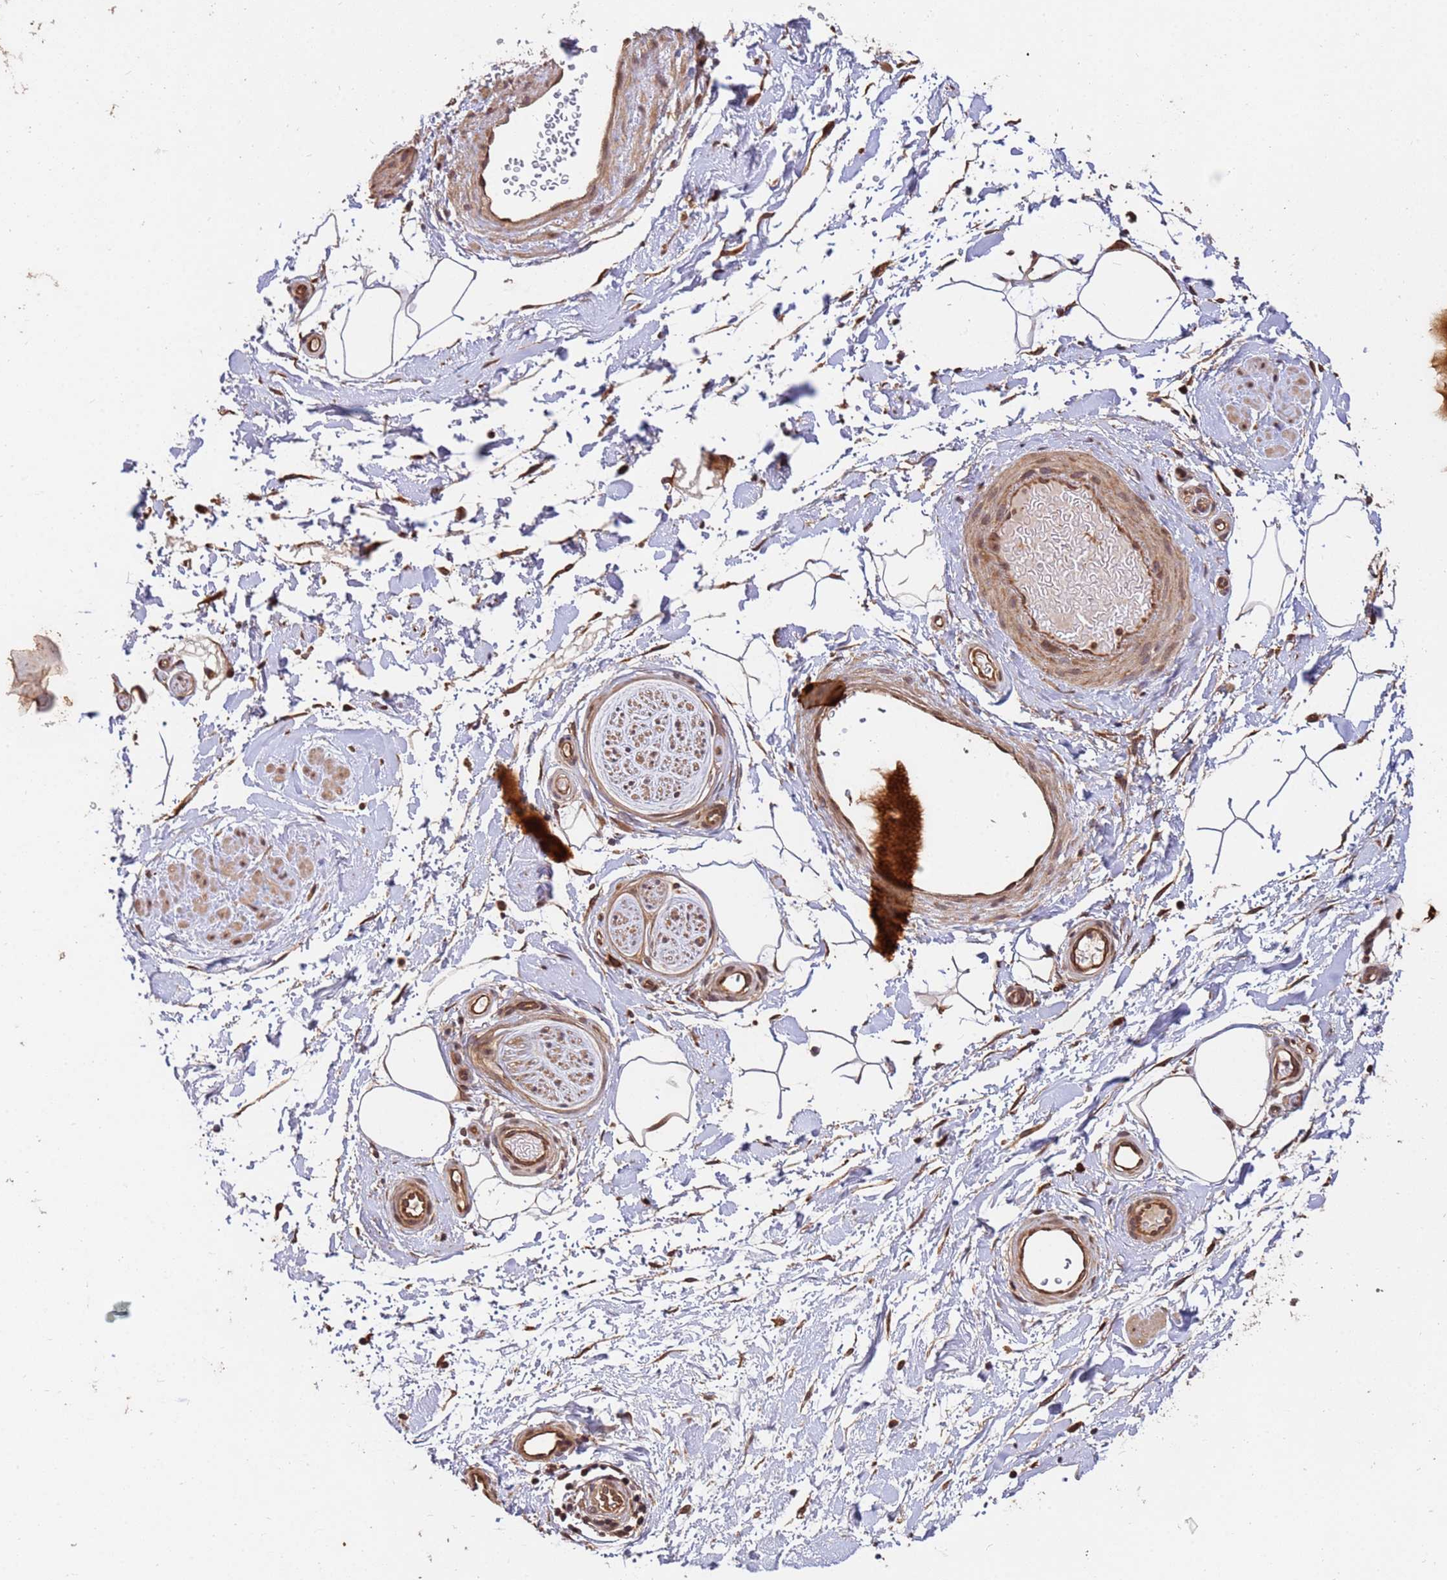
{"staining": {"intensity": "moderate", "quantity": "<25%", "location": "cytoplasmic/membranous"}, "tissue": "adipose tissue", "cell_type": "Adipocytes", "image_type": "normal", "snomed": [{"axis": "morphology", "description": "Normal tissue, NOS"}, {"axis": "topography", "description": "Soft tissue"}, {"axis": "topography", "description": "Adipose tissue"}, {"axis": "topography", "description": "Vascular tissue"}, {"axis": "topography", "description": "Peripheral nerve tissue"}], "caption": "Human adipose tissue stained with a protein marker shows moderate staining in adipocytes.", "gene": "ZNF619", "patient": {"sex": "male", "age": 74}}